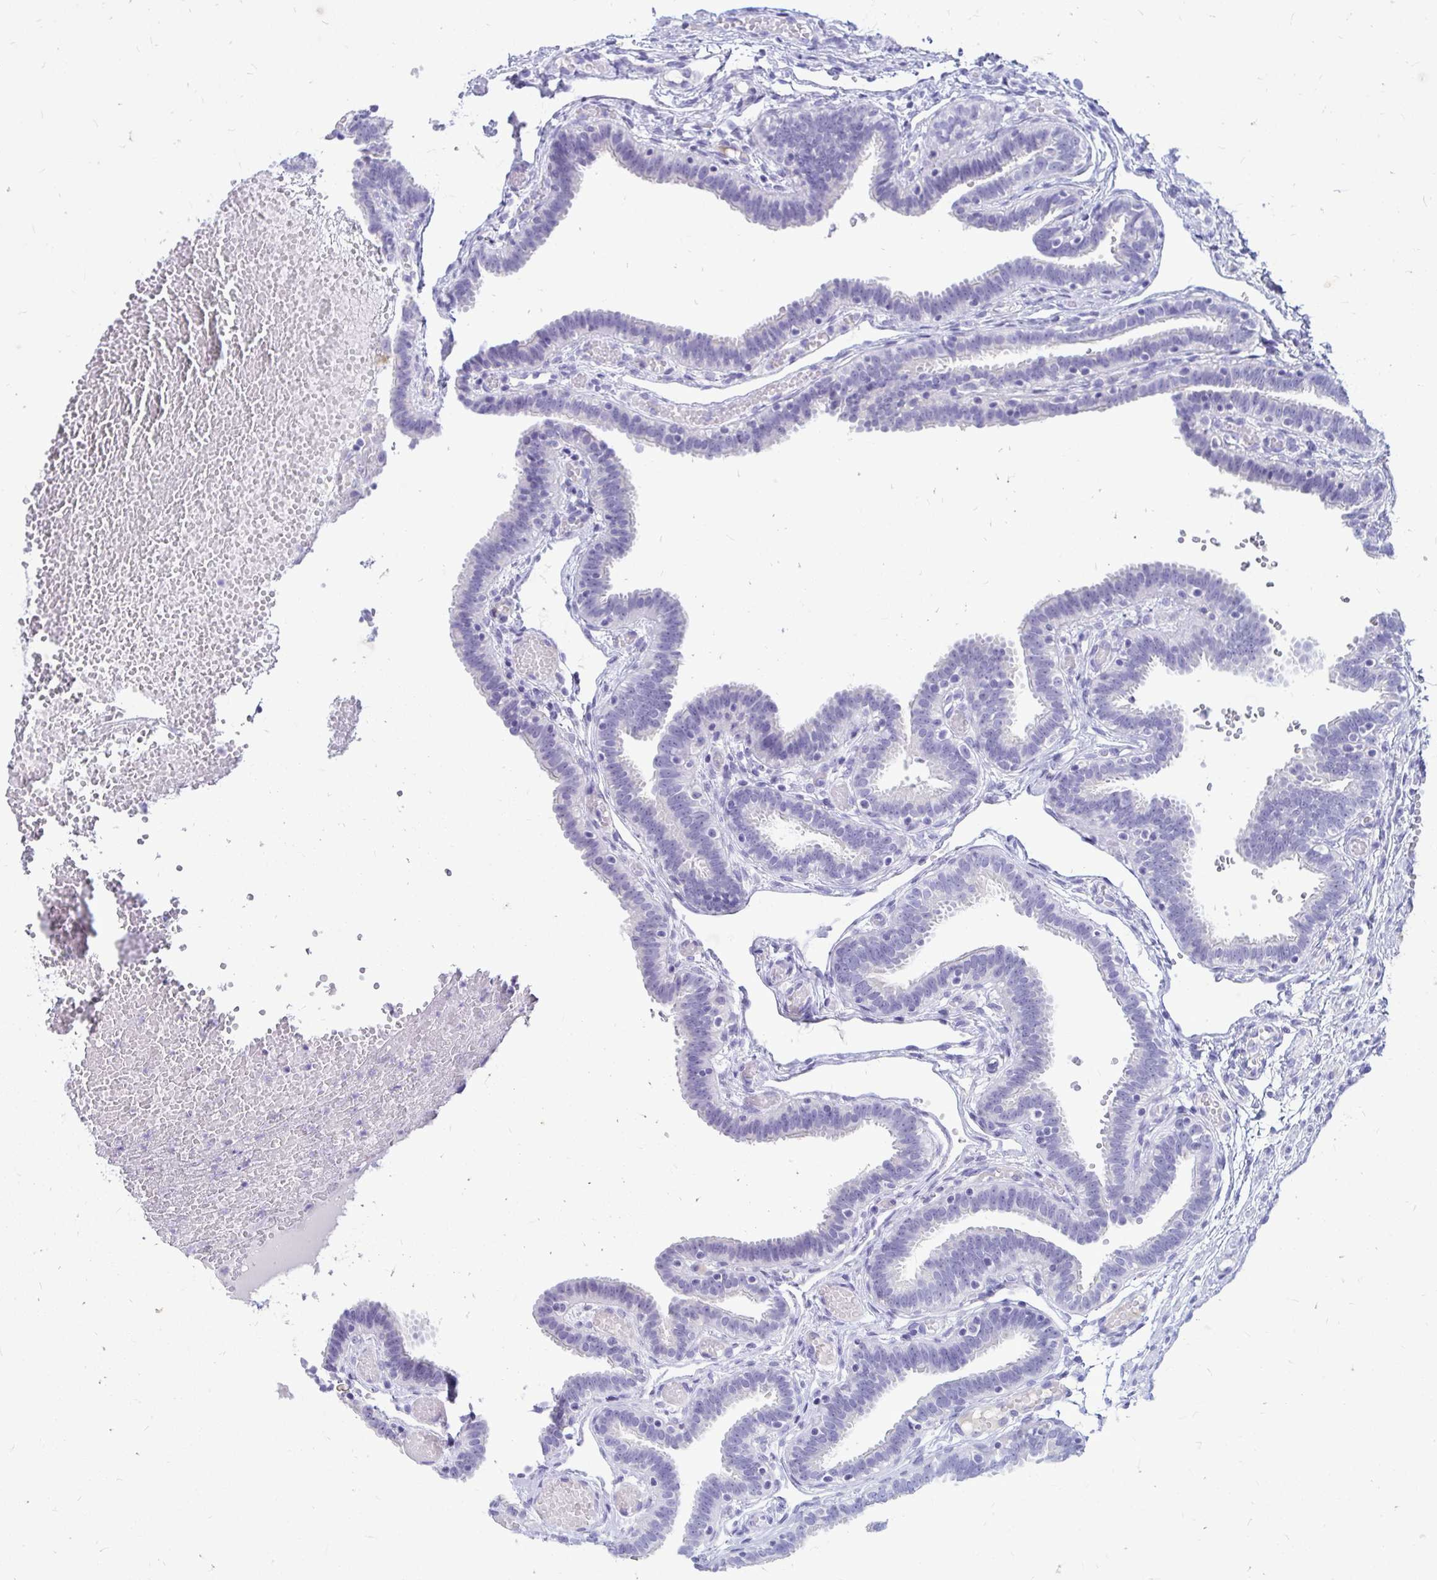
{"staining": {"intensity": "negative", "quantity": "none", "location": "none"}, "tissue": "fallopian tube", "cell_type": "Glandular cells", "image_type": "normal", "snomed": [{"axis": "morphology", "description": "Normal tissue, NOS"}, {"axis": "topography", "description": "Fallopian tube"}], "caption": "Immunohistochemistry (IHC) image of benign fallopian tube: fallopian tube stained with DAB (3,3'-diaminobenzidine) shows no significant protein positivity in glandular cells. The staining was performed using DAB (3,3'-diaminobenzidine) to visualize the protein expression in brown, while the nuclei were stained in blue with hematoxylin (Magnification: 20x).", "gene": "NANOGNB", "patient": {"sex": "female", "age": 37}}